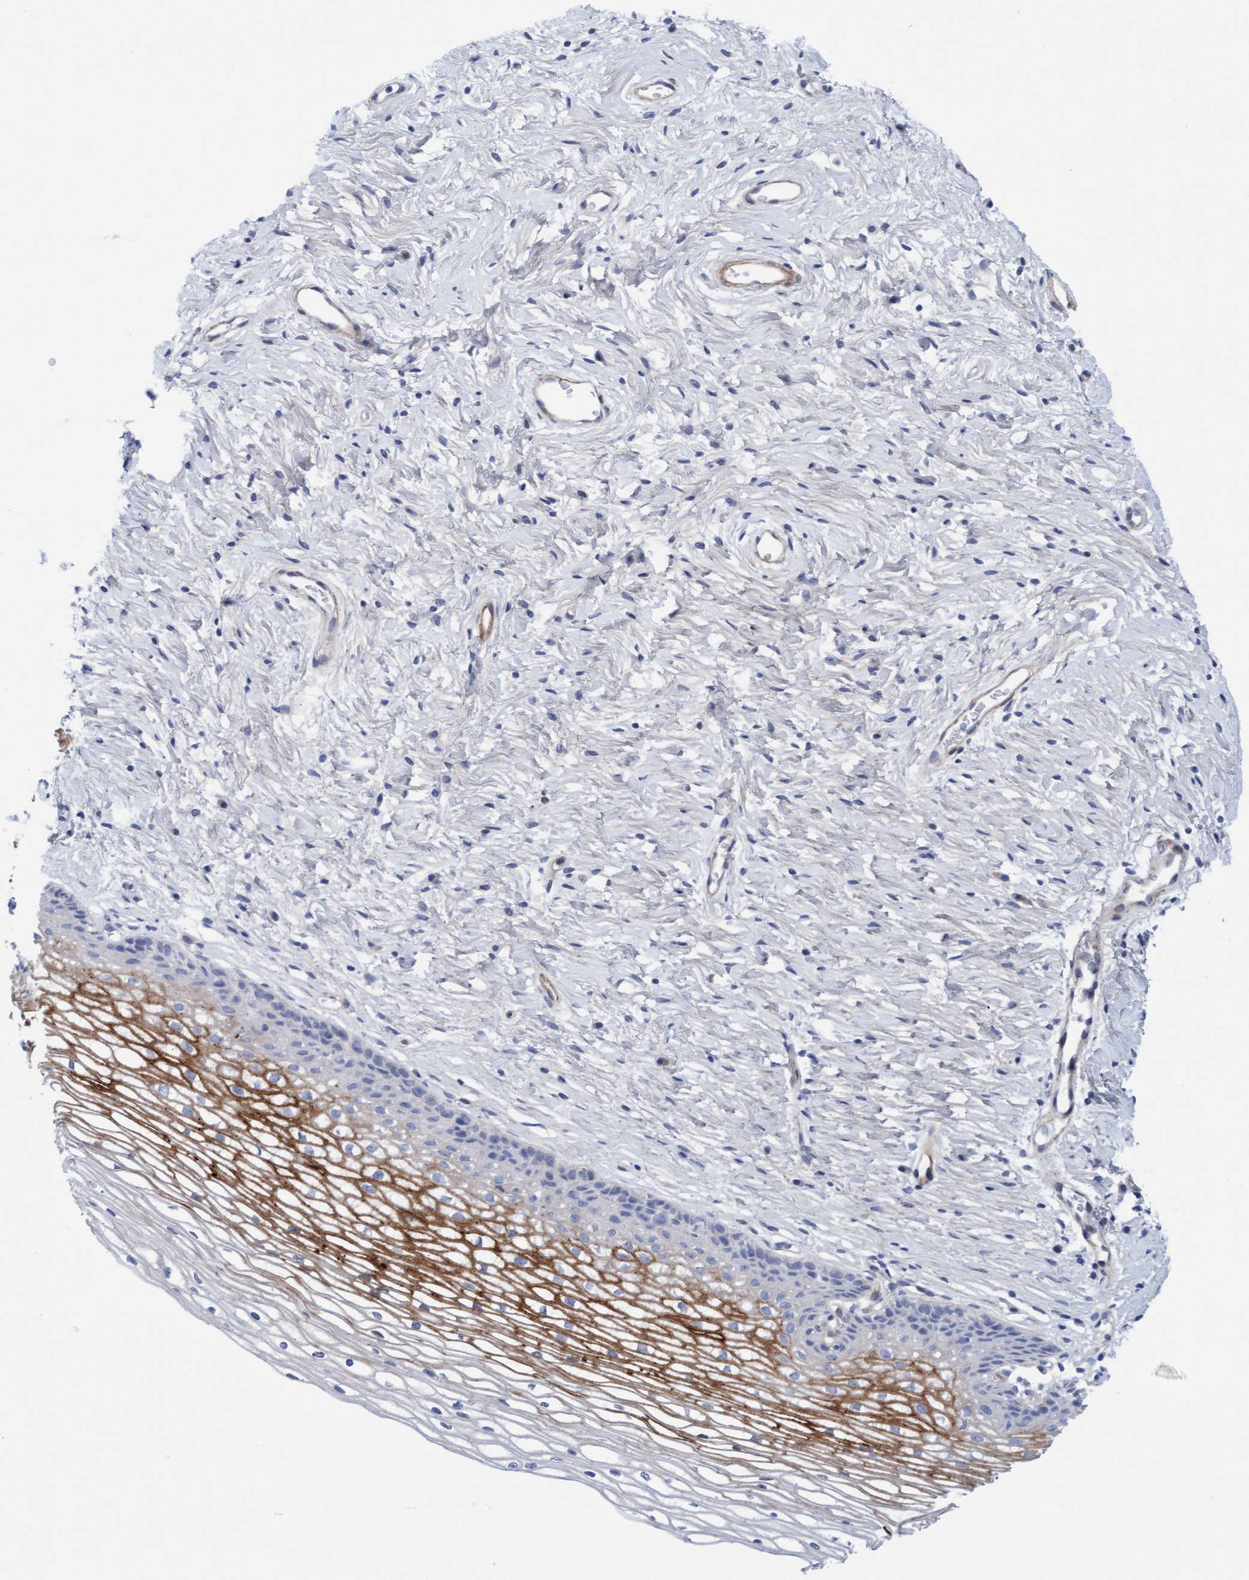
{"staining": {"intensity": "negative", "quantity": "none", "location": "none"}, "tissue": "cervix", "cell_type": "Glandular cells", "image_type": "normal", "snomed": [{"axis": "morphology", "description": "Normal tissue, NOS"}, {"axis": "topography", "description": "Cervix"}], "caption": "High power microscopy image of an IHC photomicrograph of normal cervix, revealing no significant staining in glandular cells. Brightfield microscopy of immunohistochemistry (IHC) stained with DAB (brown) and hematoxylin (blue), captured at high magnification.", "gene": "CDK5RAP3", "patient": {"sex": "female", "age": 77}}